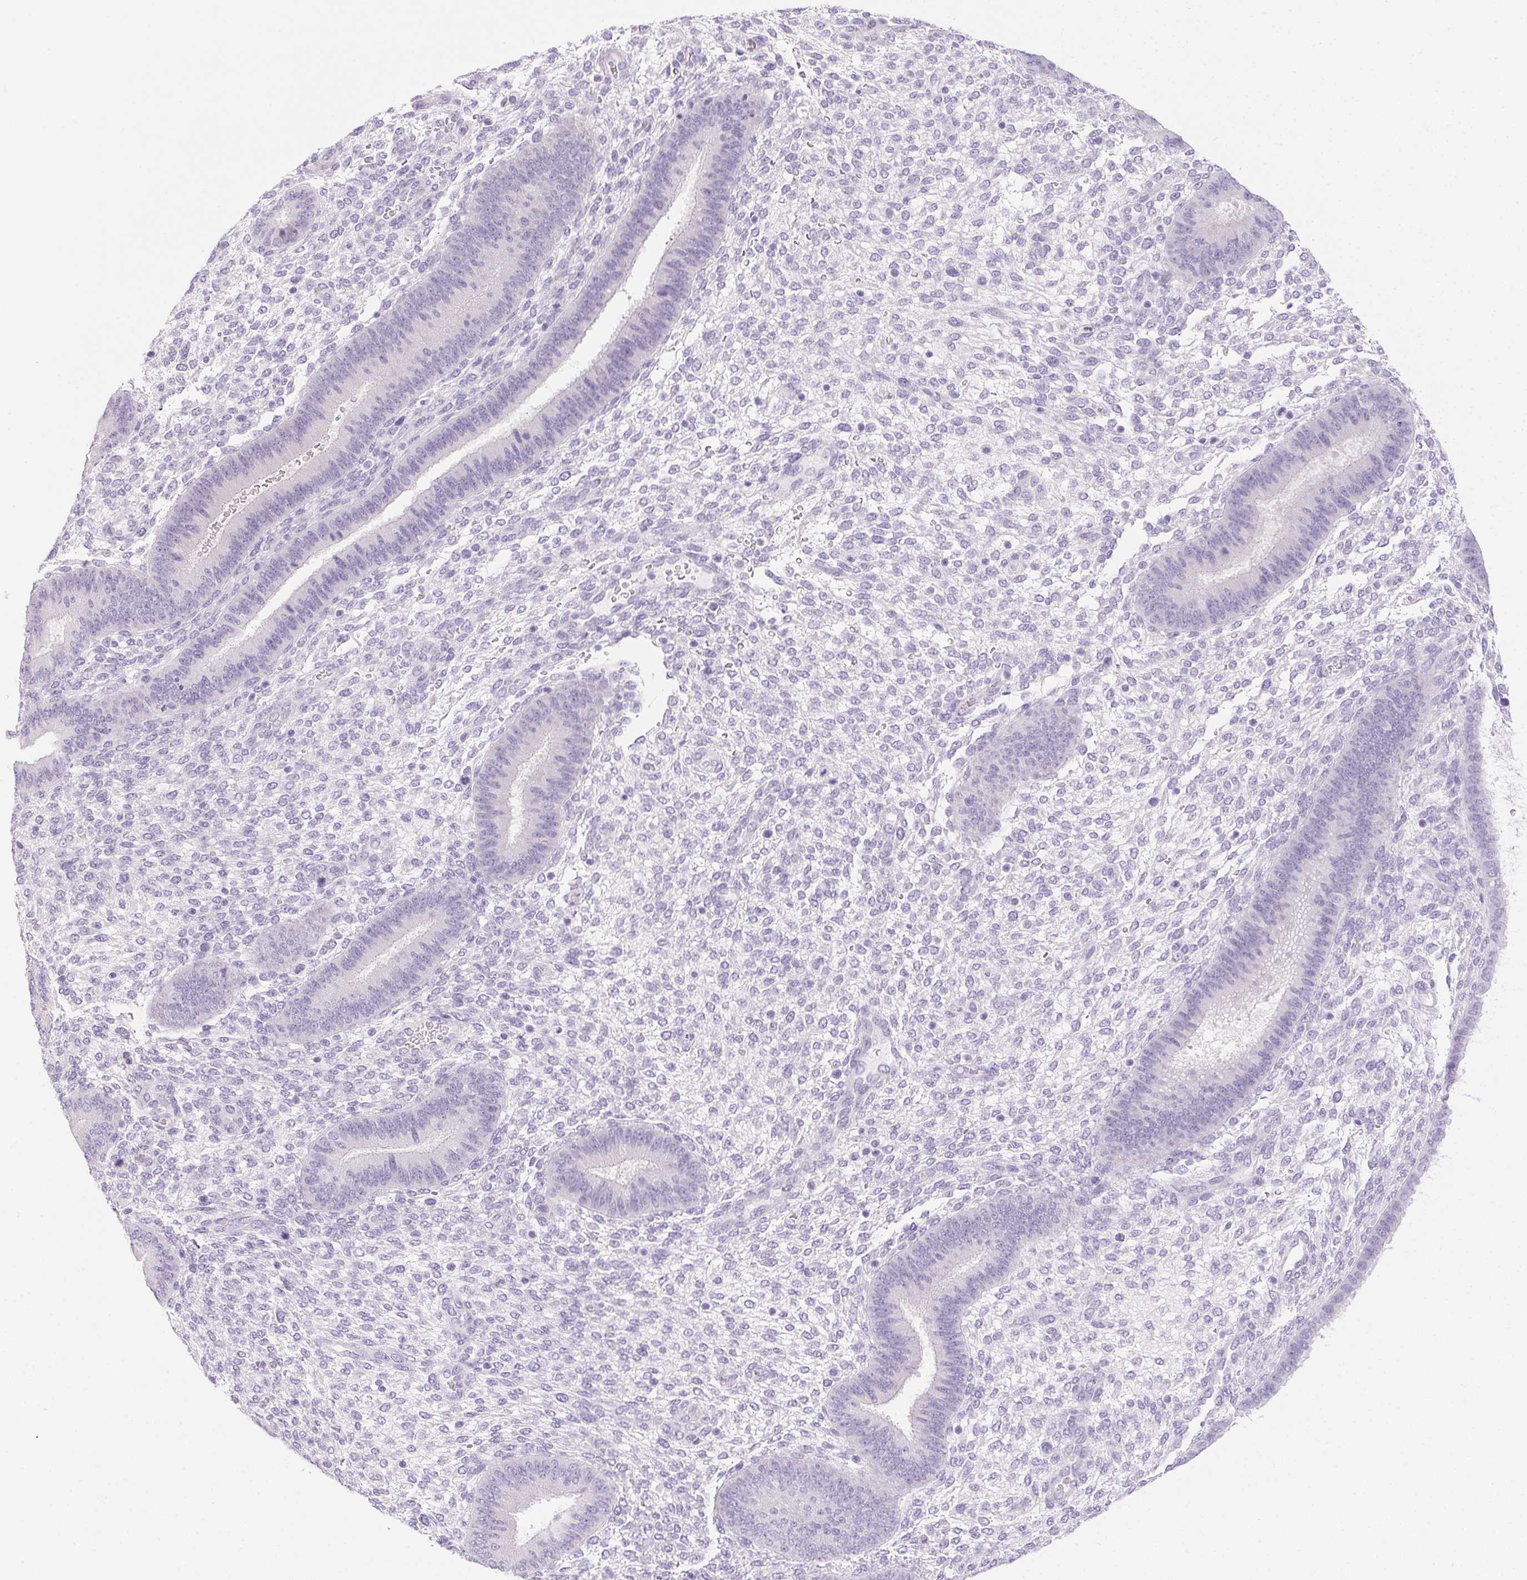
{"staining": {"intensity": "negative", "quantity": "none", "location": "none"}, "tissue": "endometrium", "cell_type": "Cells in endometrial stroma", "image_type": "normal", "snomed": [{"axis": "morphology", "description": "Normal tissue, NOS"}, {"axis": "topography", "description": "Endometrium"}], "caption": "DAB immunohistochemical staining of normal human endometrium displays no significant expression in cells in endometrial stroma. (IHC, brightfield microscopy, high magnification).", "gene": "ATP6V0A4", "patient": {"sex": "female", "age": 39}}